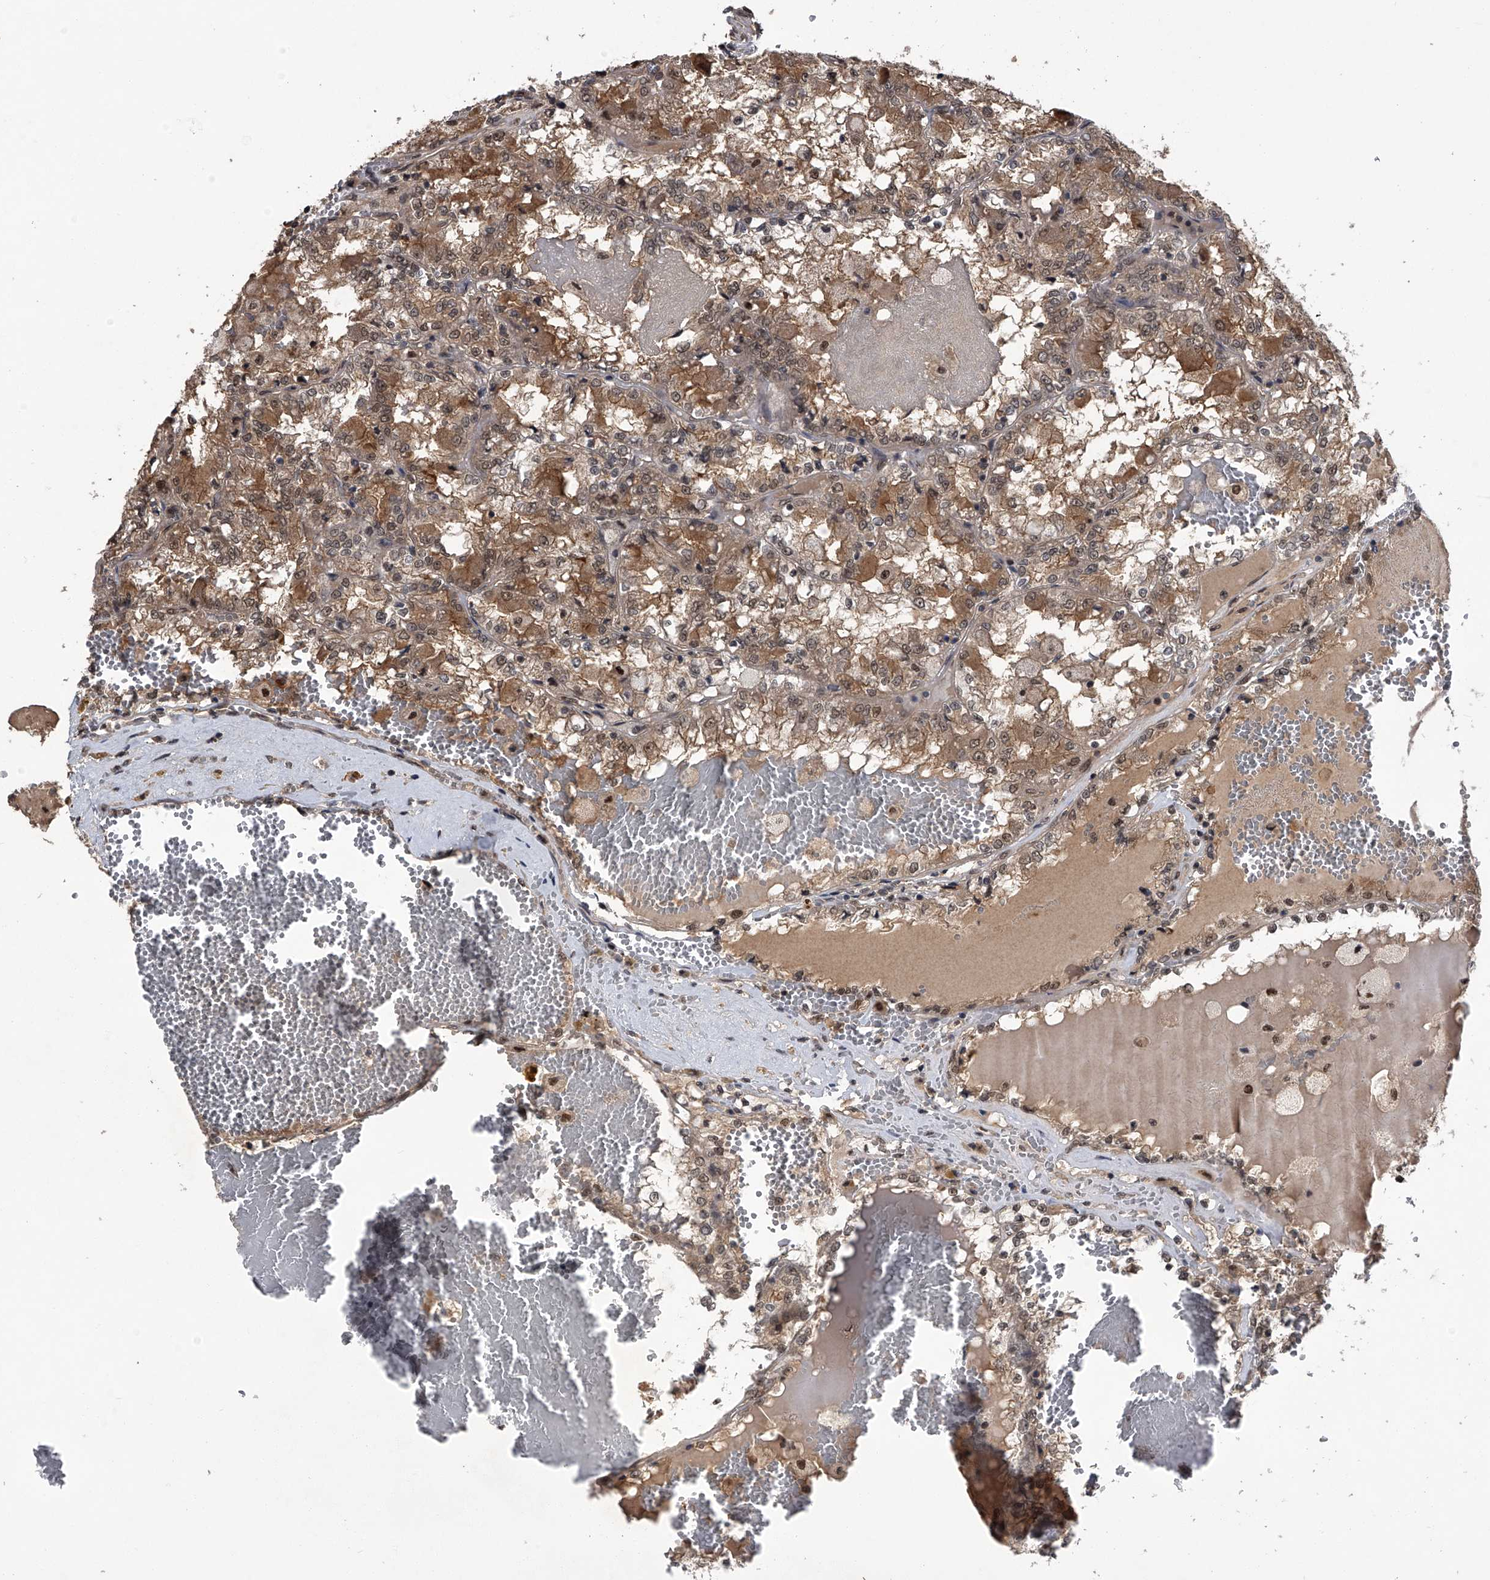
{"staining": {"intensity": "moderate", "quantity": "25%-75%", "location": "cytoplasmic/membranous,nuclear"}, "tissue": "renal cancer", "cell_type": "Tumor cells", "image_type": "cancer", "snomed": [{"axis": "morphology", "description": "Adenocarcinoma, NOS"}, {"axis": "topography", "description": "Kidney"}], "caption": "Moderate cytoplasmic/membranous and nuclear positivity for a protein is present in approximately 25%-75% of tumor cells of renal adenocarcinoma using IHC.", "gene": "SLC12A8", "patient": {"sex": "female", "age": 56}}